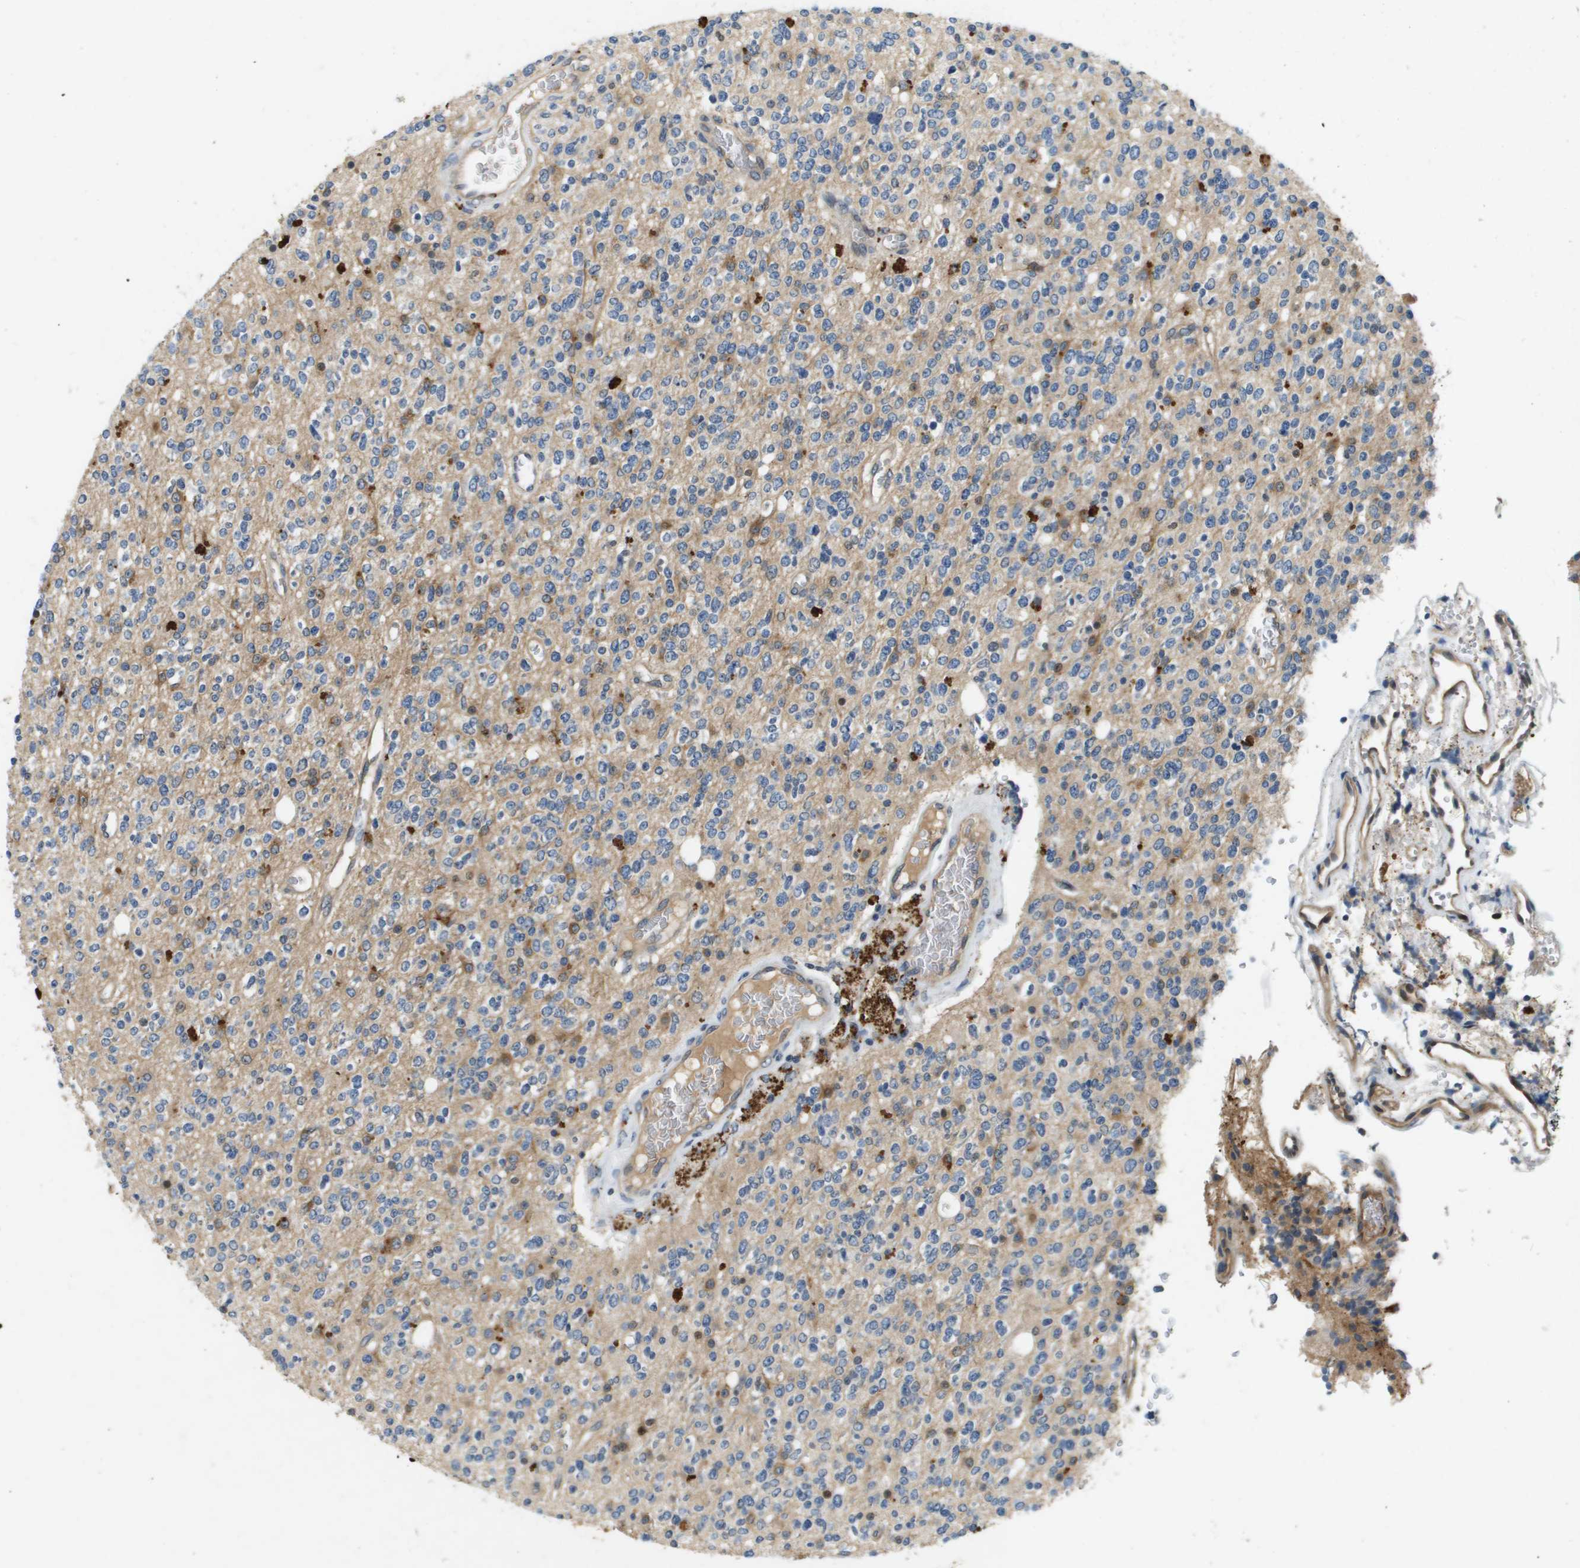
{"staining": {"intensity": "weak", "quantity": ">75%", "location": "cytoplasmic/membranous"}, "tissue": "glioma", "cell_type": "Tumor cells", "image_type": "cancer", "snomed": [{"axis": "morphology", "description": "Glioma, malignant, High grade"}, {"axis": "topography", "description": "Brain"}], "caption": "Human high-grade glioma (malignant) stained with a protein marker reveals weak staining in tumor cells.", "gene": "PGAP3", "patient": {"sex": "male", "age": 34}}